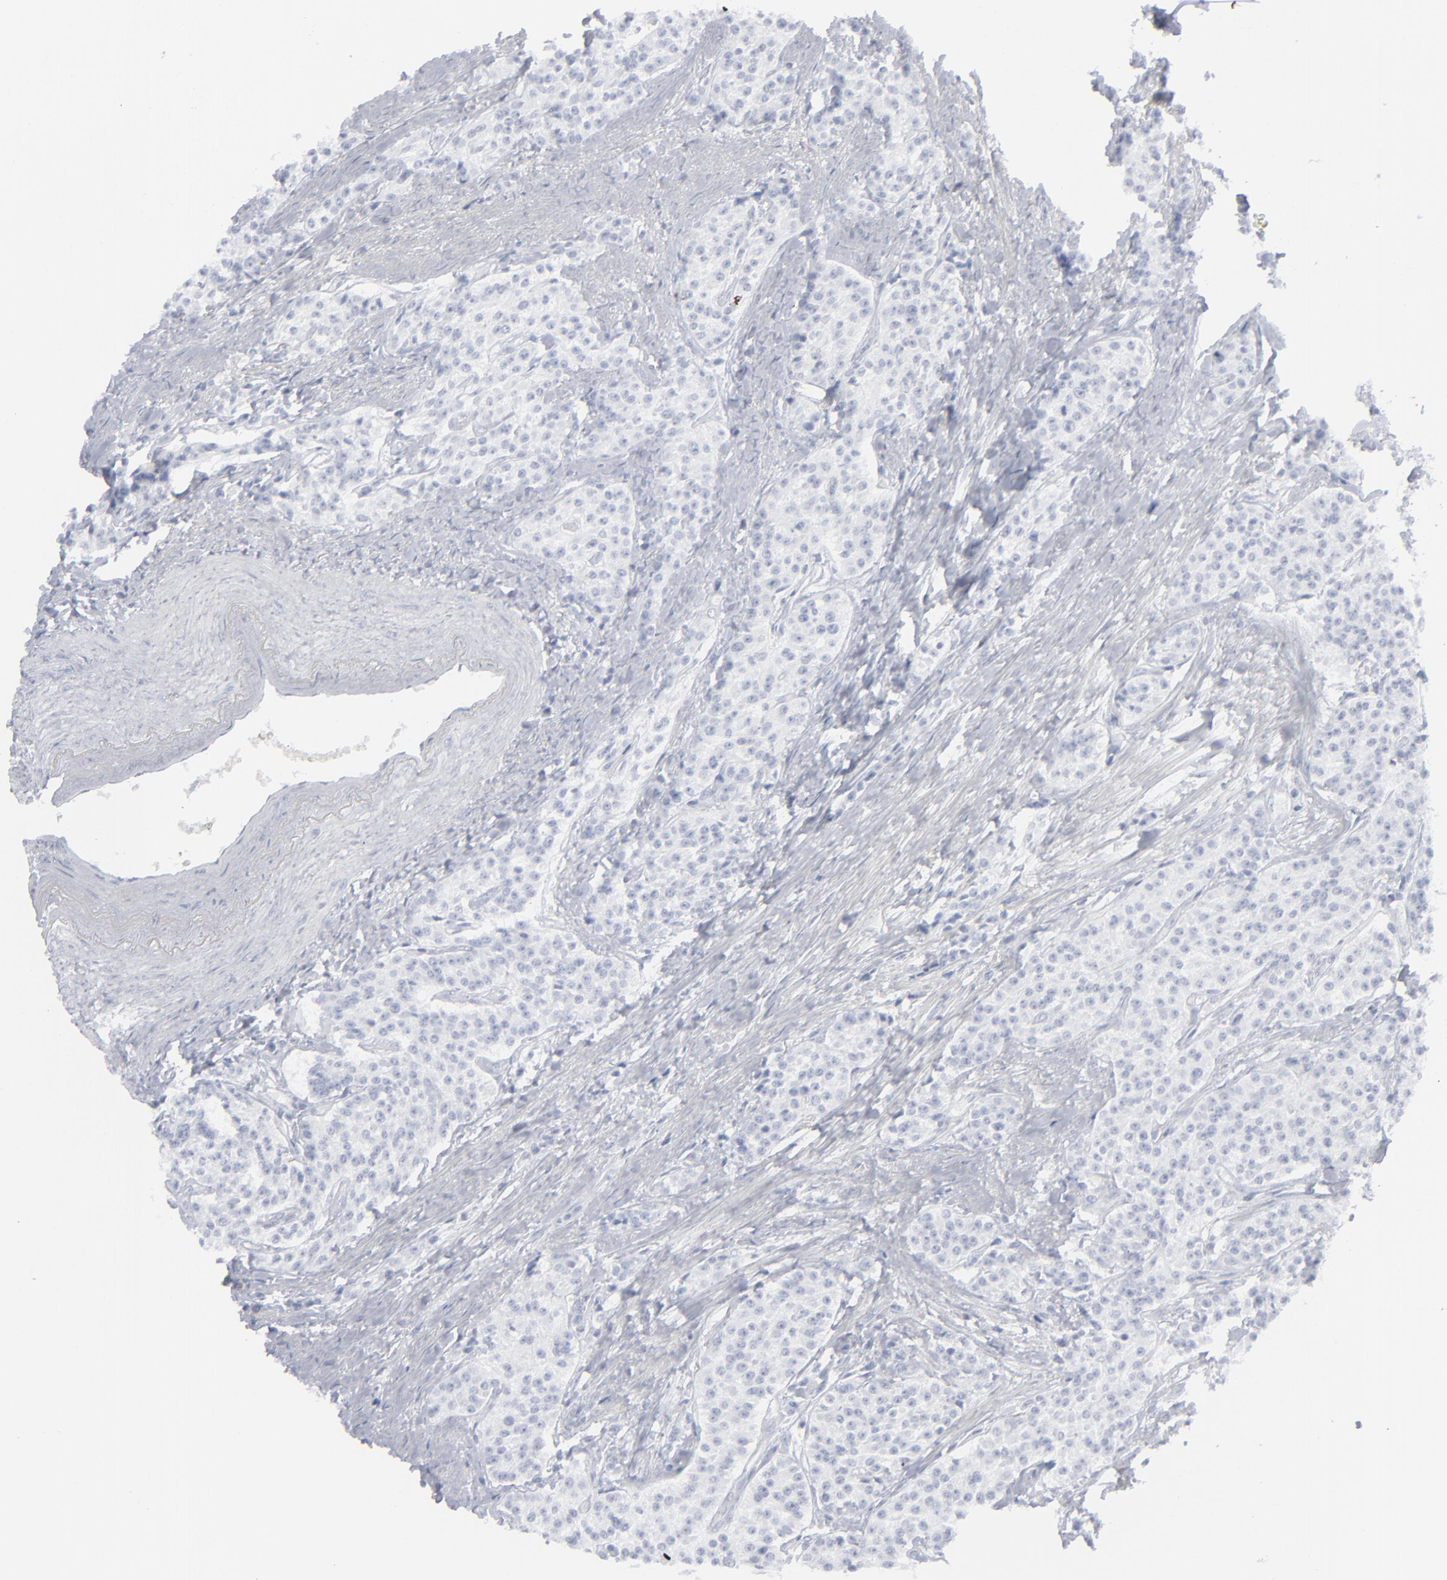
{"staining": {"intensity": "negative", "quantity": "none", "location": "none"}, "tissue": "carcinoid", "cell_type": "Tumor cells", "image_type": "cancer", "snomed": [{"axis": "morphology", "description": "Carcinoid, malignant, NOS"}, {"axis": "topography", "description": "Stomach"}], "caption": "This is an immunohistochemistry photomicrograph of human carcinoid. There is no staining in tumor cells.", "gene": "MSLN", "patient": {"sex": "female", "age": 76}}